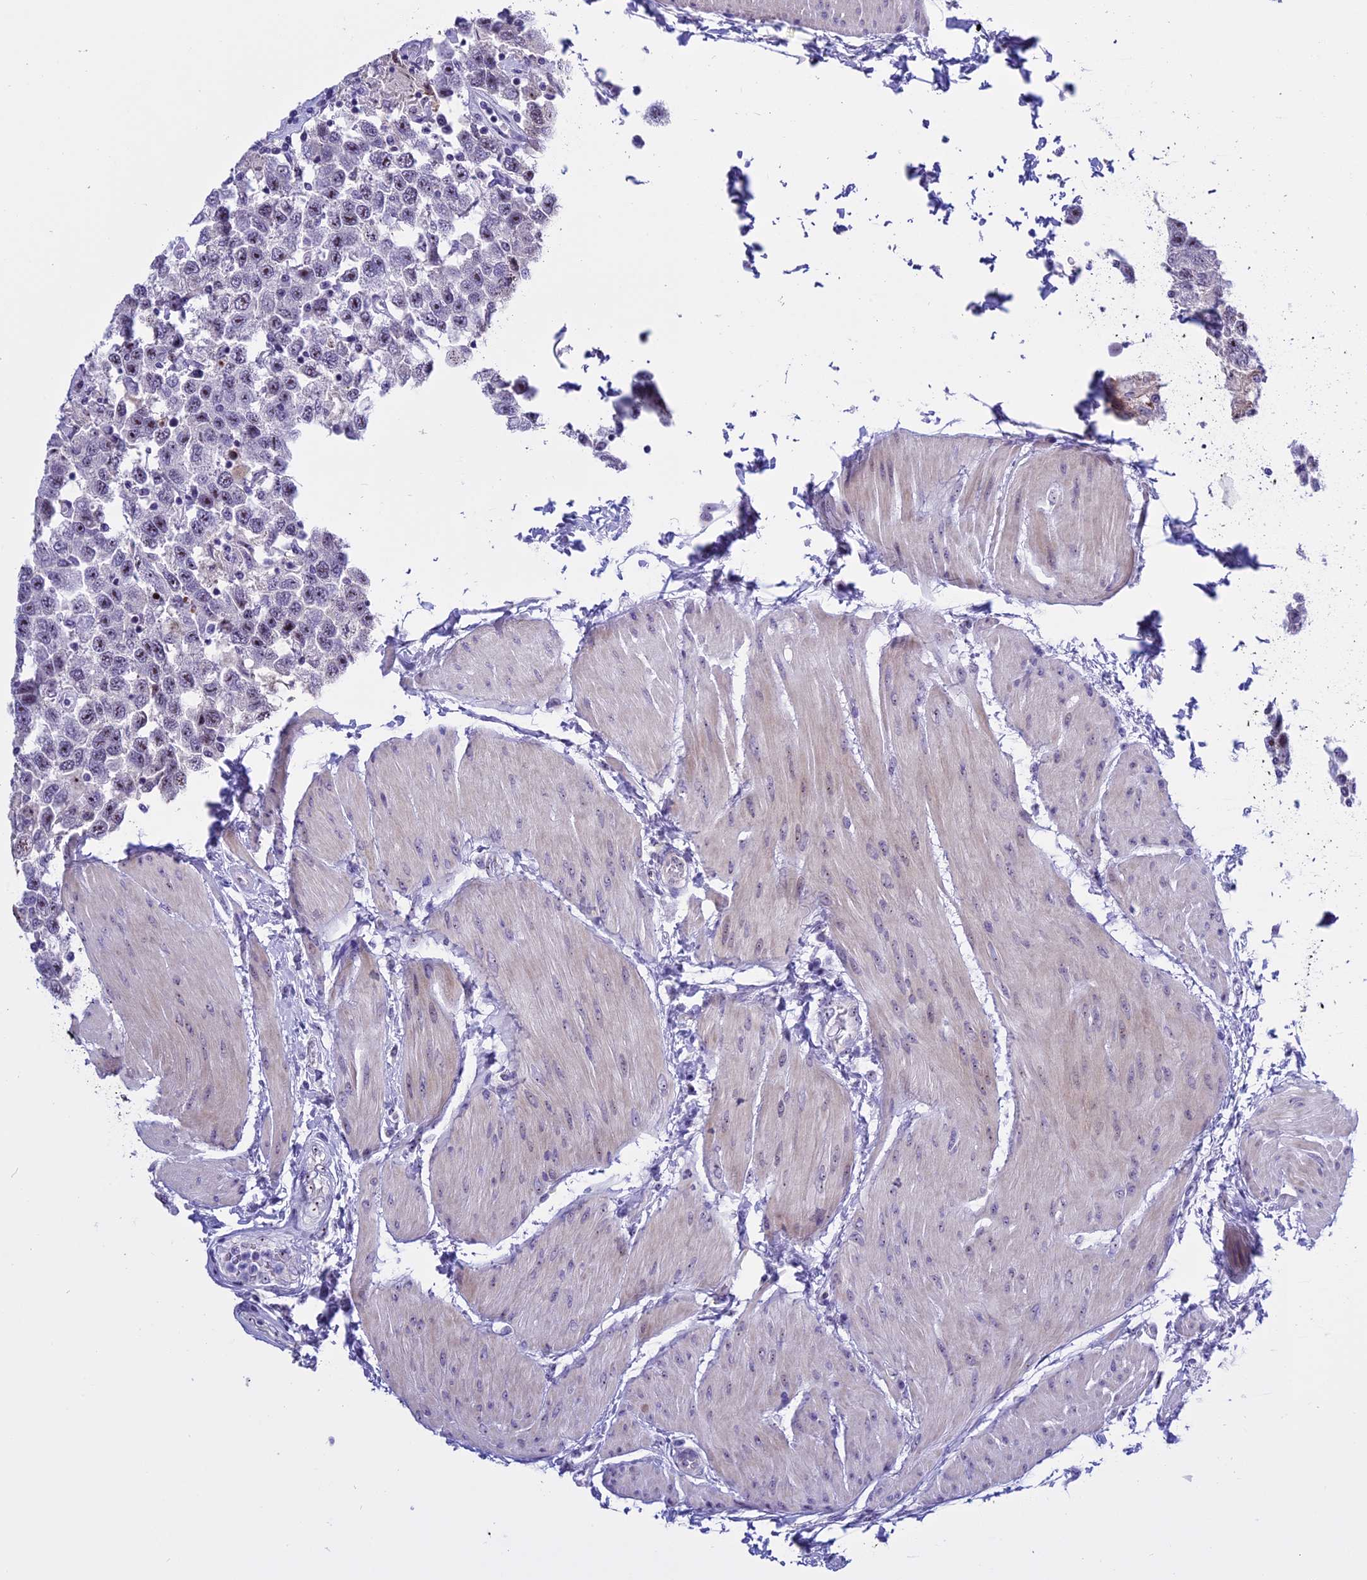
{"staining": {"intensity": "moderate", "quantity": ">75%", "location": "nuclear"}, "tissue": "testis cancer", "cell_type": "Tumor cells", "image_type": "cancer", "snomed": [{"axis": "morphology", "description": "Seminoma, NOS"}, {"axis": "topography", "description": "Testis"}], "caption": "Protein staining of seminoma (testis) tissue displays moderate nuclear staining in approximately >75% of tumor cells. The staining is performed using DAB (3,3'-diaminobenzidine) brown chromogen to label protein expression. The nuclei are counter-stained blue using hematoxylin.", "gene": "TBL3", "patient": {"sex": "male", "age": 41}}